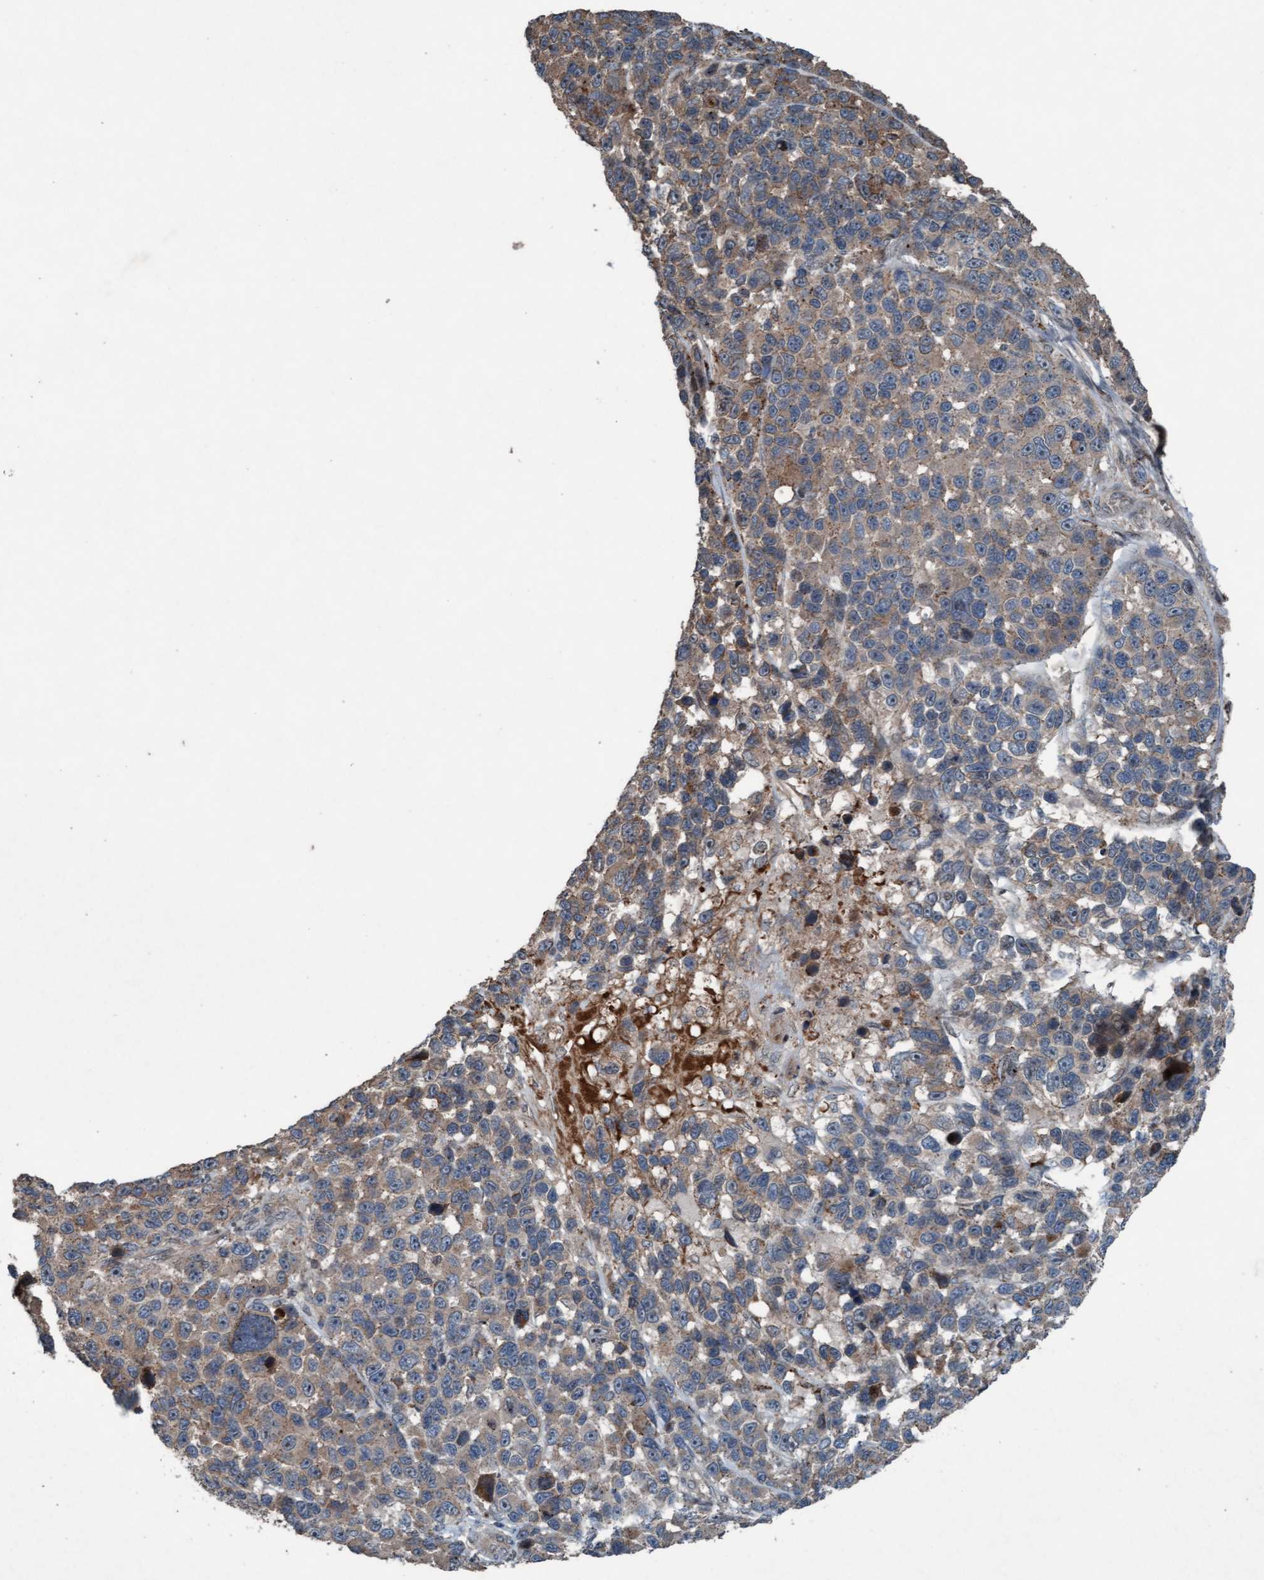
{"staining": {"intensity": "weak", "quantity": "<25%", "location": "cytoplasmic/membranous"}, "tissue": "melanoma", "cell_type": "Tumor cells", "image_type": "cancer", "snomed": [{"axis": "morphology", "description": "Malignant melanoma, NOS"}, {"axis": "topography", "description": "Skin"}], "caption": "A histopathology image of human melanoma is negative for staining in tumor cells. (DAB immunohistochemistry (IHC) visualized using brightfield microscopy, high magnification).", "gene": "PLXNB2", "patient": {"sex": "male", "age": 53}}